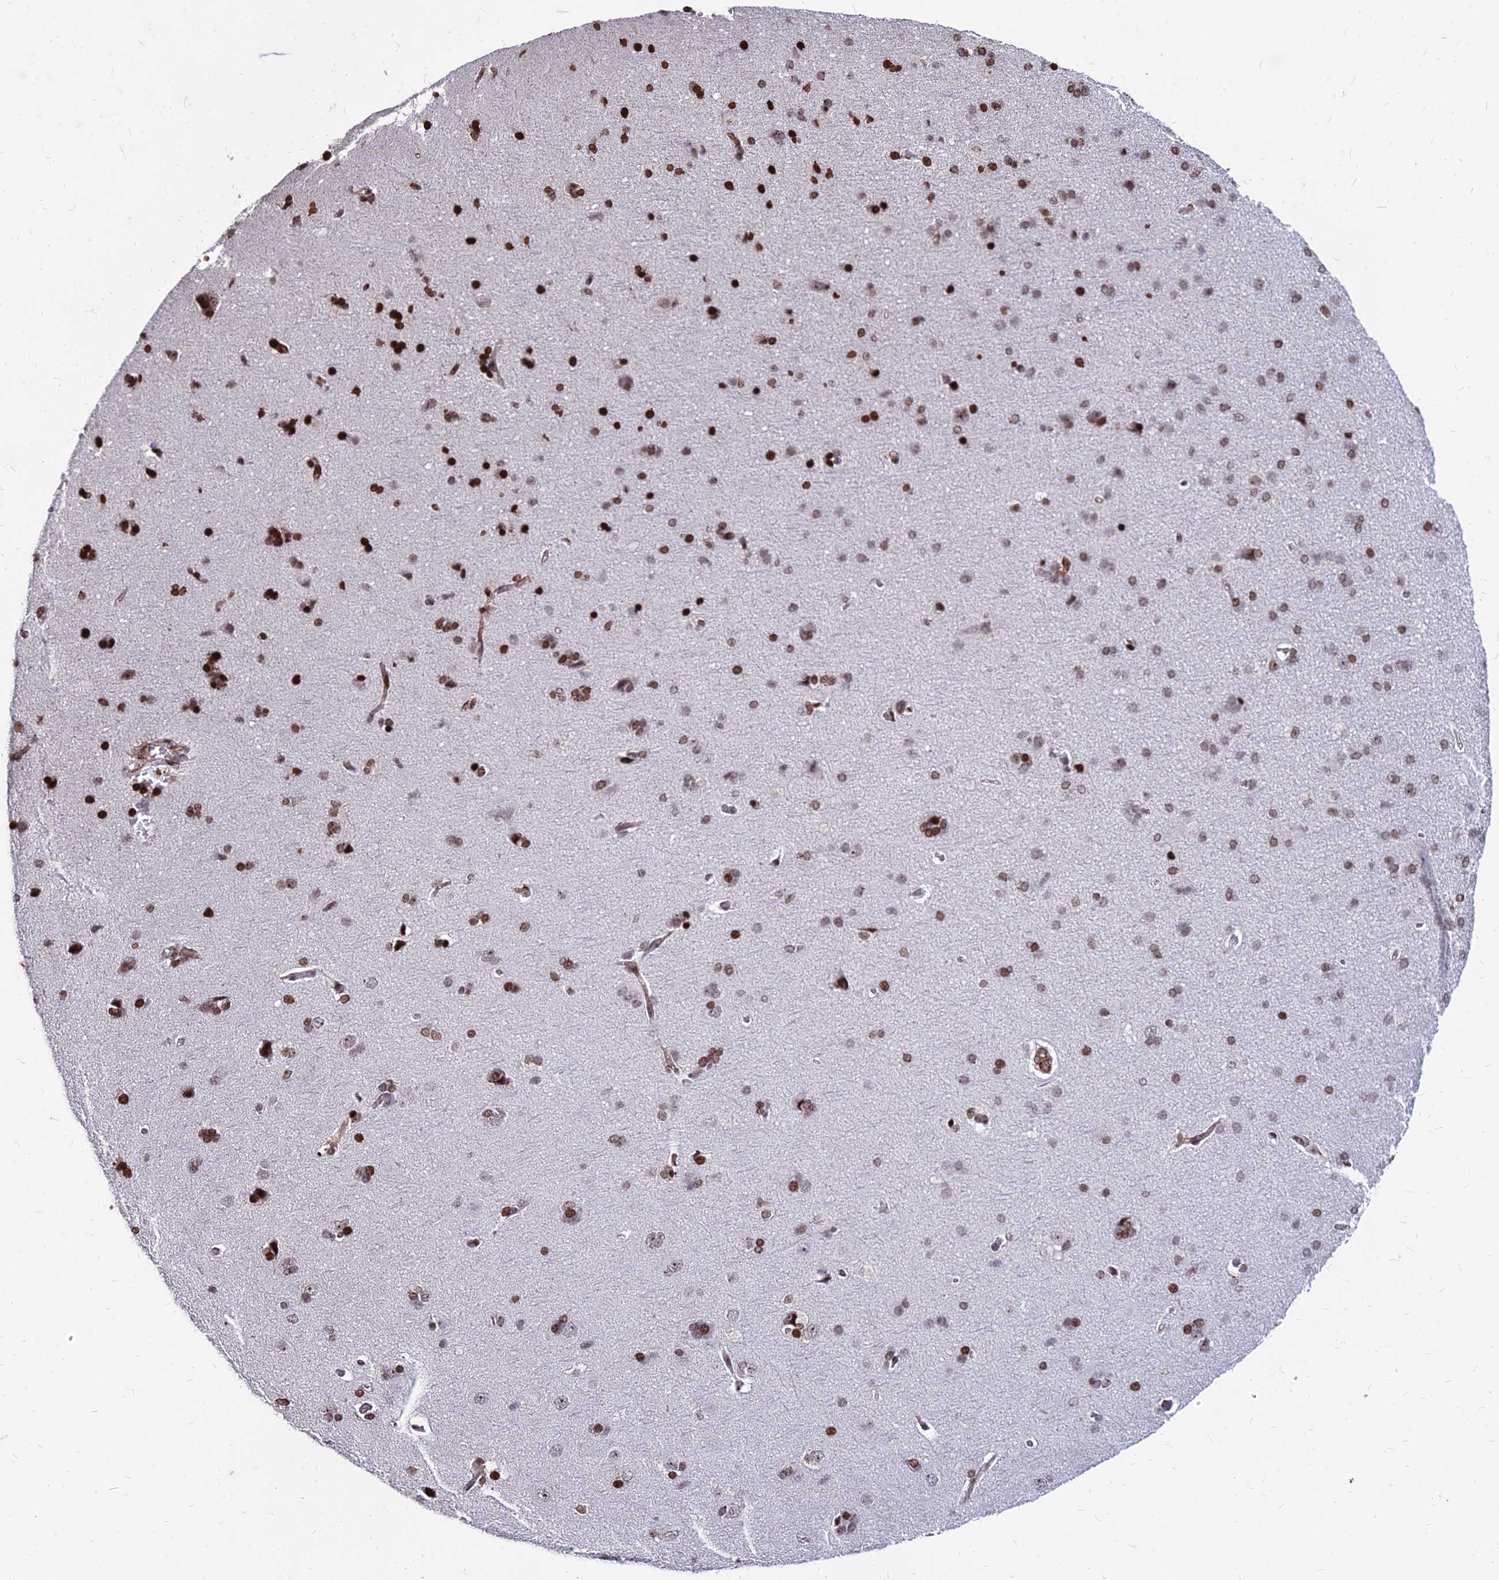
{"staining": {"intensity": "moderate", "quantity": ">75%", "location": "nuclear"}, "tissue": "cerebral cortex", "cell_type": "Endothelial cells", "image_type": "normal", "snomed": [{"axis": "morphology", "description": "Normal tissue, NOS"}, {"axis": "topography", "description": "Cerebral cortex"}], "caption": "Cerebral cortex stained with a brown dye shows moderate nuclear positive positivity in approximately >75% of endothelial cells.", "gene": "NYAP2", "patient": {"sex": "male", "age": 62}}